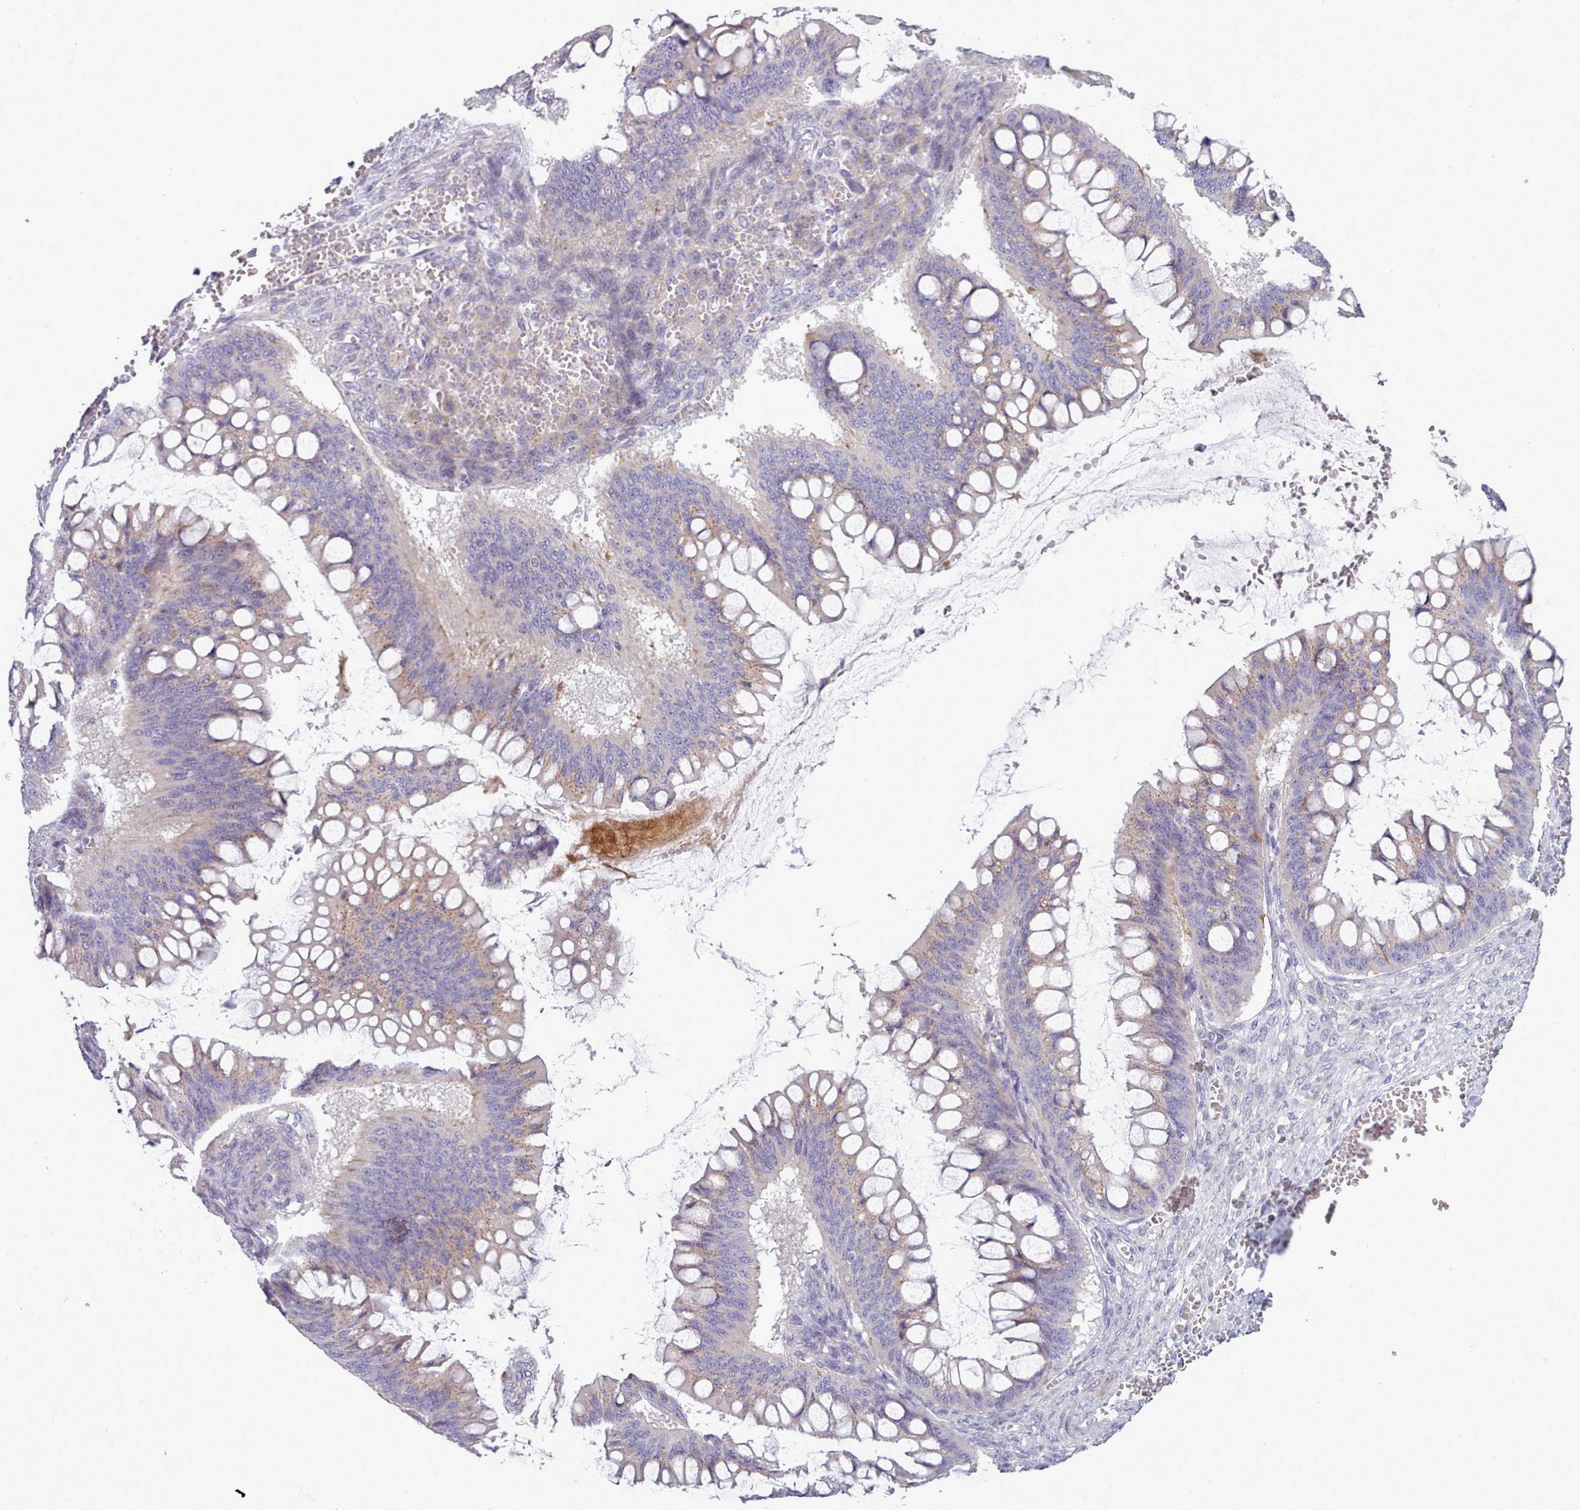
{"staining": {"intensity": "weak", "quantity": "25%-75%", "location": "cytoplasmic/membranous"}, "tissue": "ovarian cancer", "cell_type": "Tumor cells", "image_type": "cancer", "snomed": [{"axis": "morphology", "description": "Cystadenocarcinoma, mucinous, NOS"}, {"axis": "topography", "description": "Ovary"}], "caption": "DAB immunohistochemical staining of ovarian cancer exhibits weak cytoplasmic/membranous protein expression in approximately 25%-75% of tumor cells.", "gene": "MYRFL", "patient": {"sex": "female", "age": 73}}